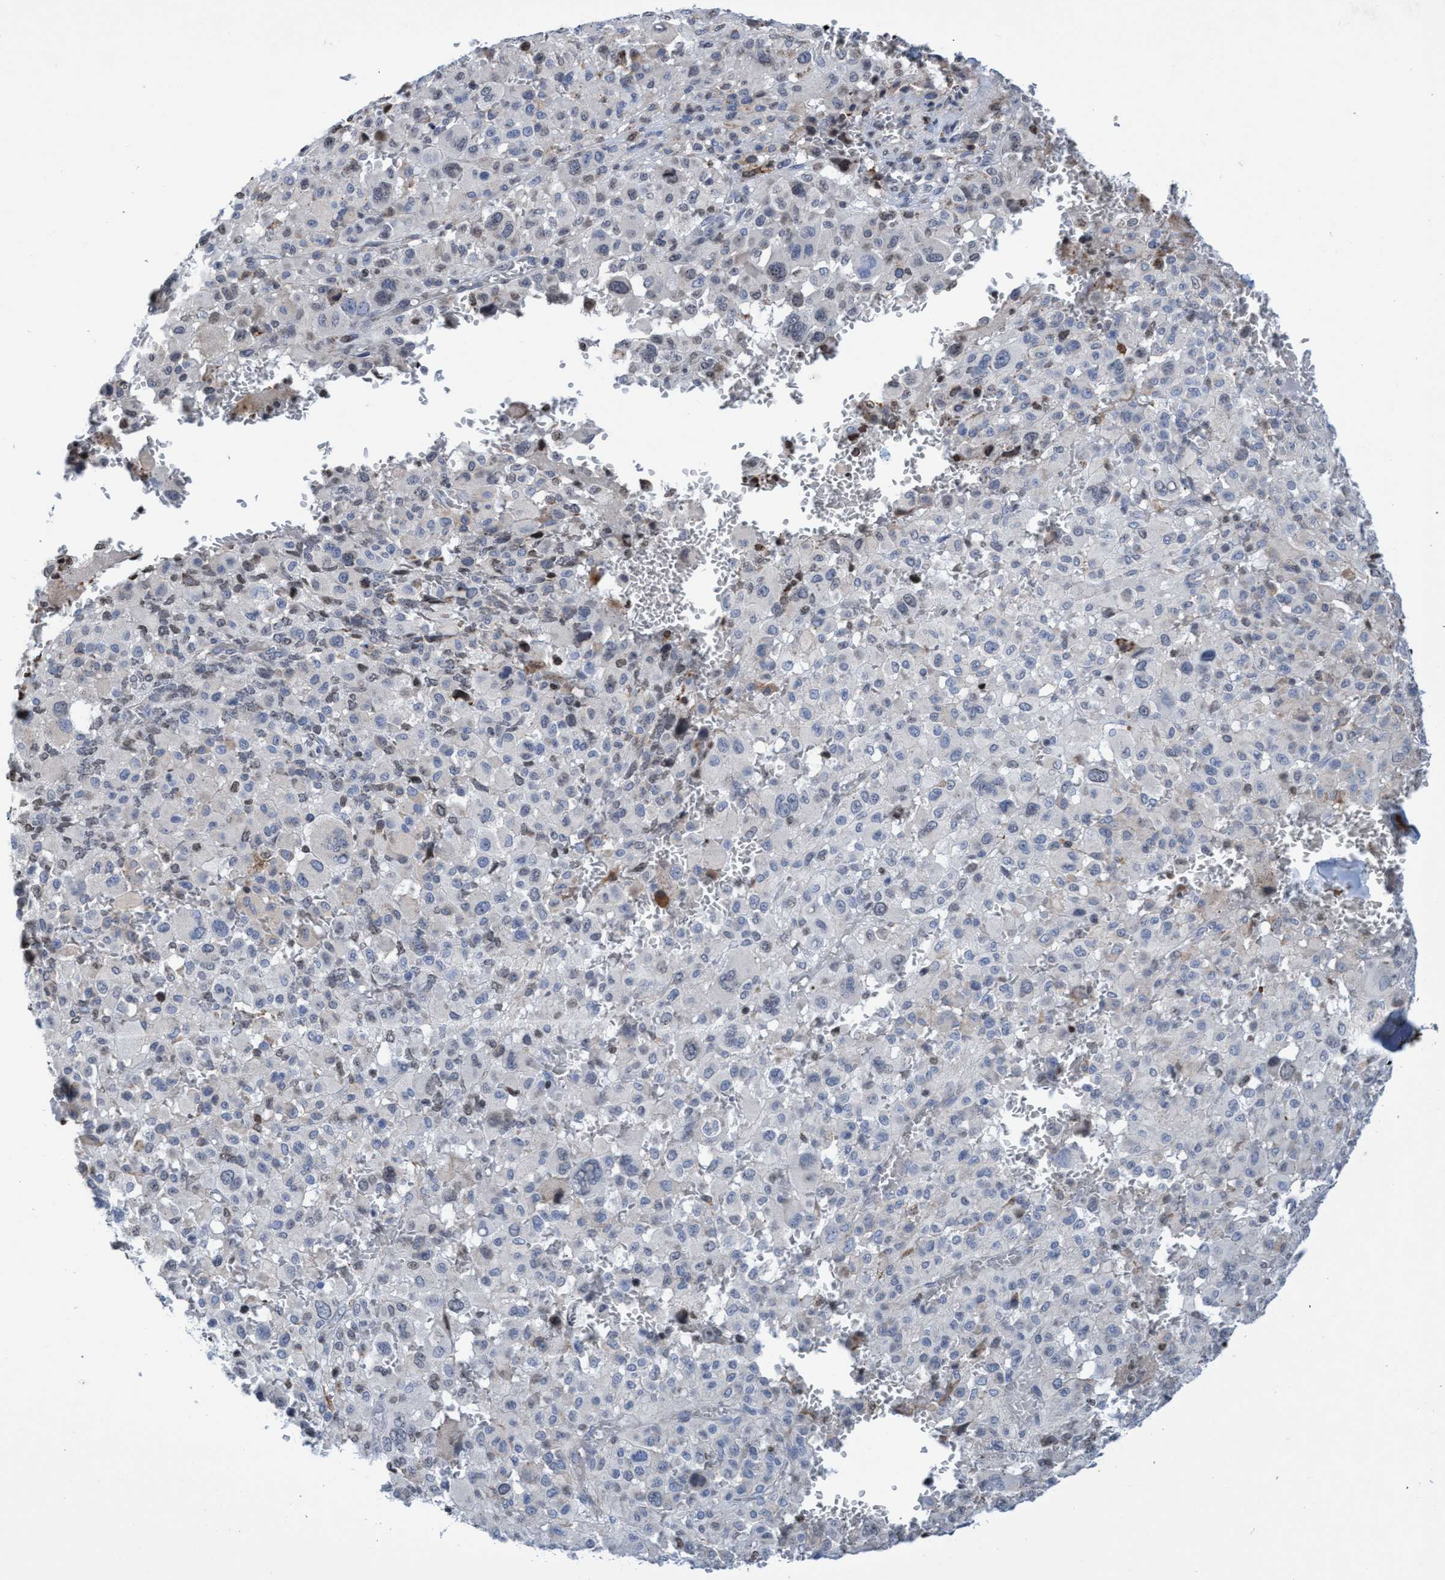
{"staining": {"intensity": "negative", "quantity": "none", "location": "none"}, "tissue": "melanoma", "cell_type": "Tumor cells", "image_type": "cancer", "snomed": [{"axis": "morphology", "description": "Malignant melanoma, Metastatic site"}, {"axis": "topography", "description": "Skin"}], "caption": "Human melanoma stained for a protein using immunohistochemistry (IHC) reveals no expression in tumor cells.", "gene": "CBX2", "patient": {"sex": "female", "age": 74}}